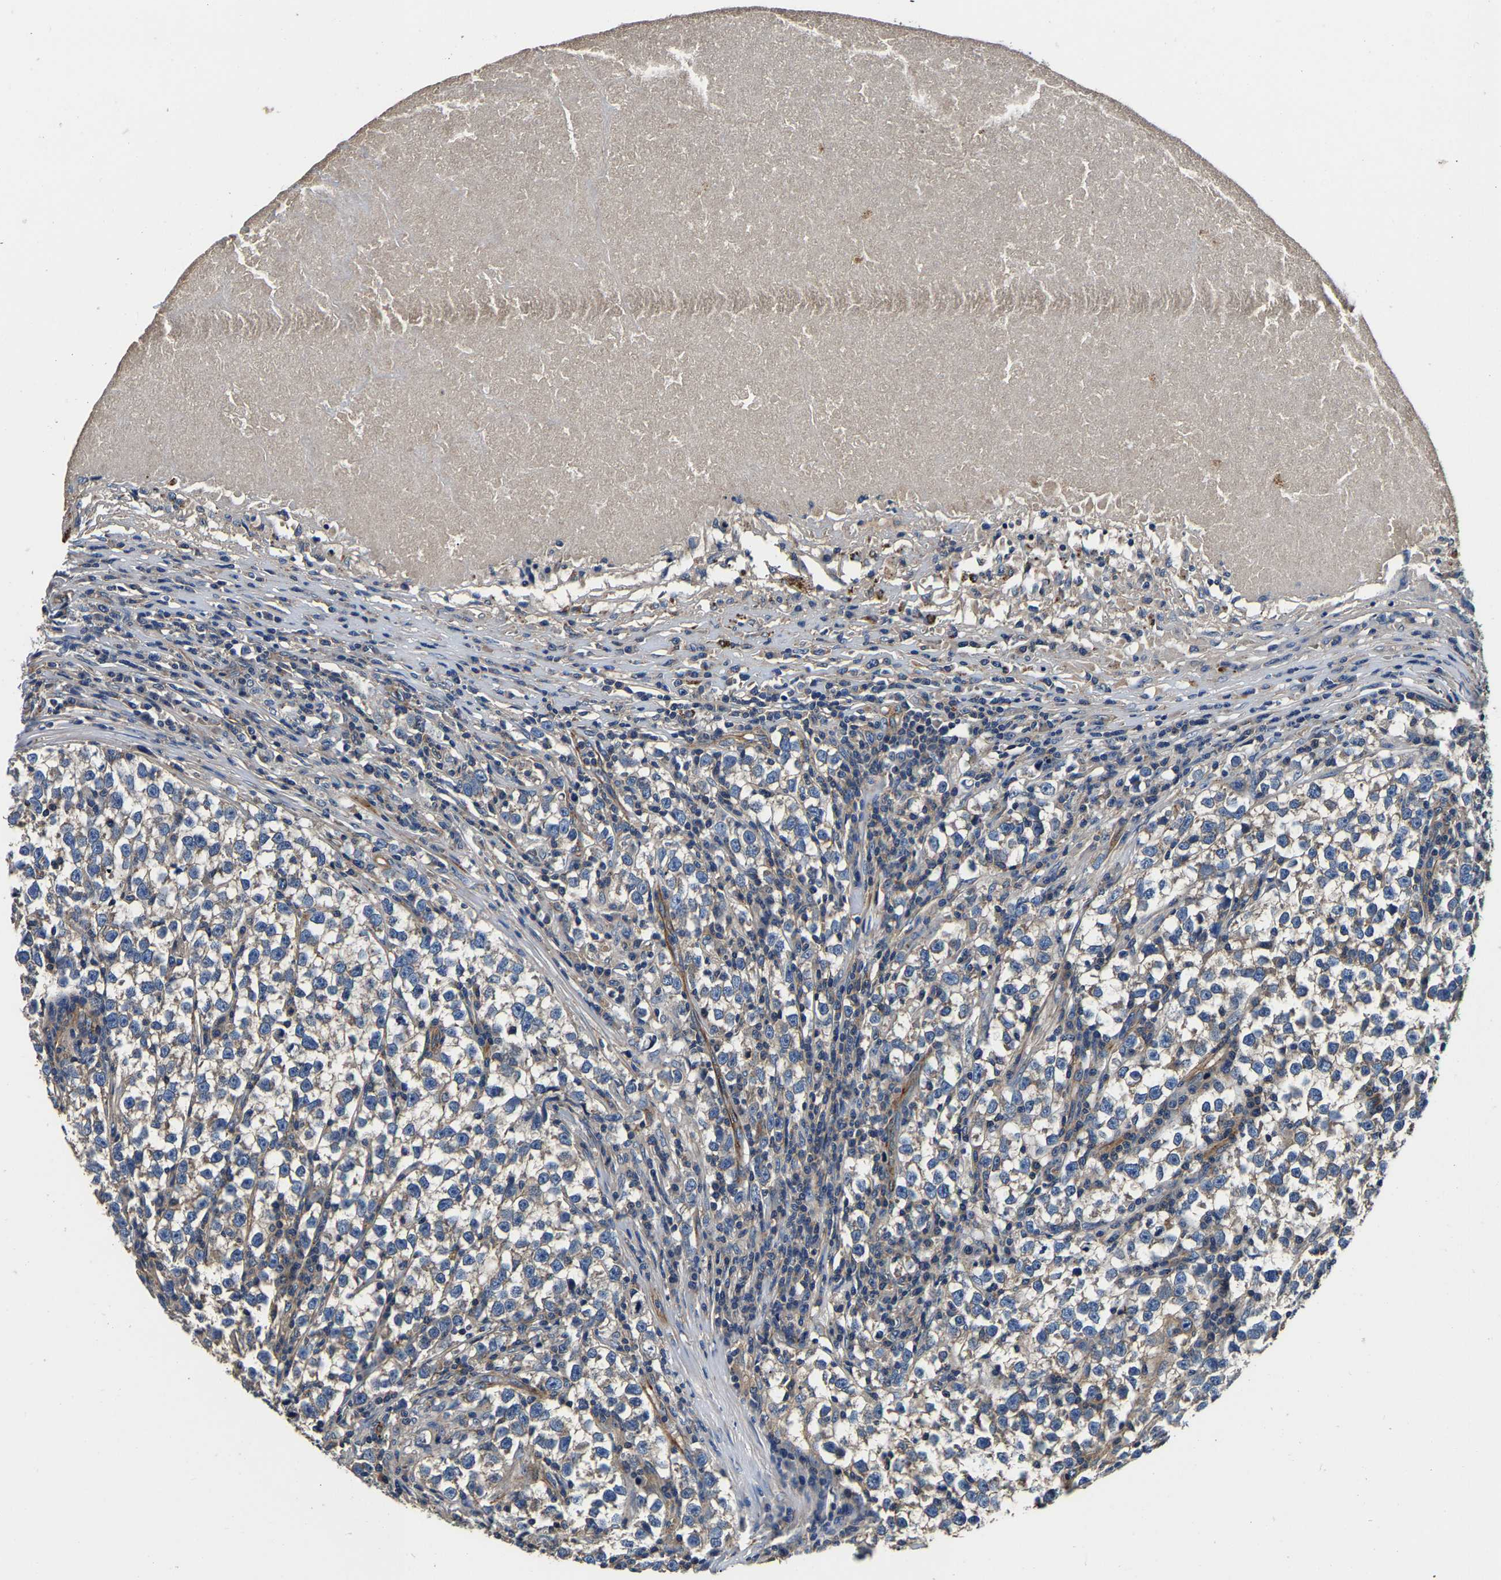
{"staining": {"intensity": "weak", "quantity": ">75%", "location": "cytoplasmic/membranous"}, "tissue": "testis cancer", "cell_type": "Tumor cells", "image_type": "cancer", "snomed": [{"axis": "morphology", "description": "Normal tissue, NOS"}, {"axis": "morphology", "description": "Seminoma, NOS"}, {"axis": "topography", "description": "Testis"}], "caption": "Weak cytoplasmic/membranous expression for a protein is appreciated in approximately >75% of tumor cells of testis seminoma using immunohistochemistry (IHC).", "gene": "SH3GLB1", "patient": {"sex": "male", "age": 43}}